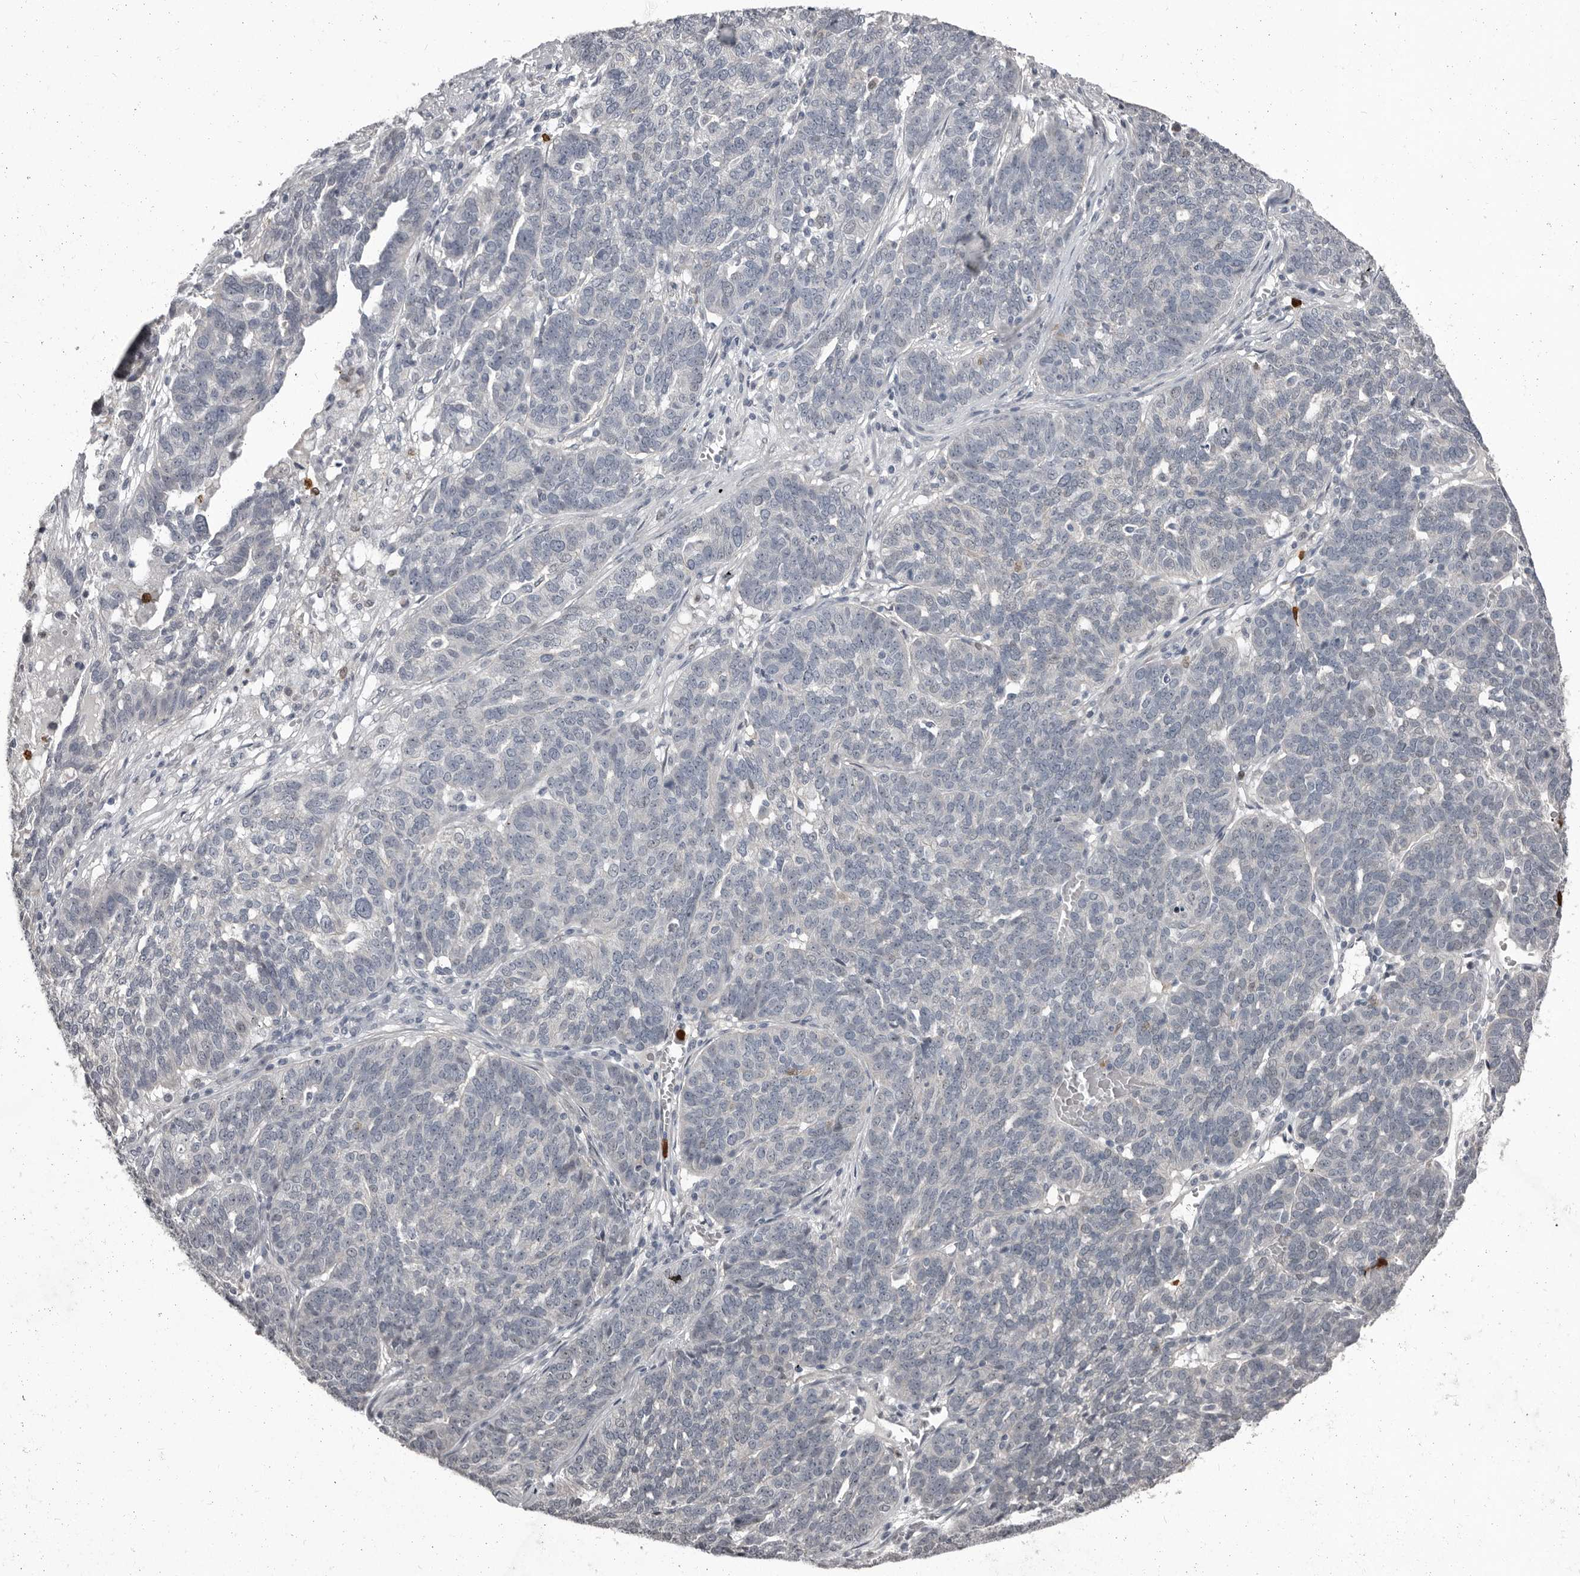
{"staining": {"intensity": "negative", "quantity": "none", "location": "none"}, "tissue": "ovarian cancer", "cell_type": "Tumor cells", "image_type": "cancer", "snomed": [{"axis": "morphology", "description": "Cystadenocarcinoma, serous, NOS"}, {"axis": "topography", "description": "Ovary"}], "caption": "Immunohistochemistry (IHC) image of human ovarian cancer (serous cystadenocarcinoma) stained for a protein (brown), which demonstrates no expression in tumor cells.", "gene": "GPR157", "patient": {"sex": "female", "age": 59}}